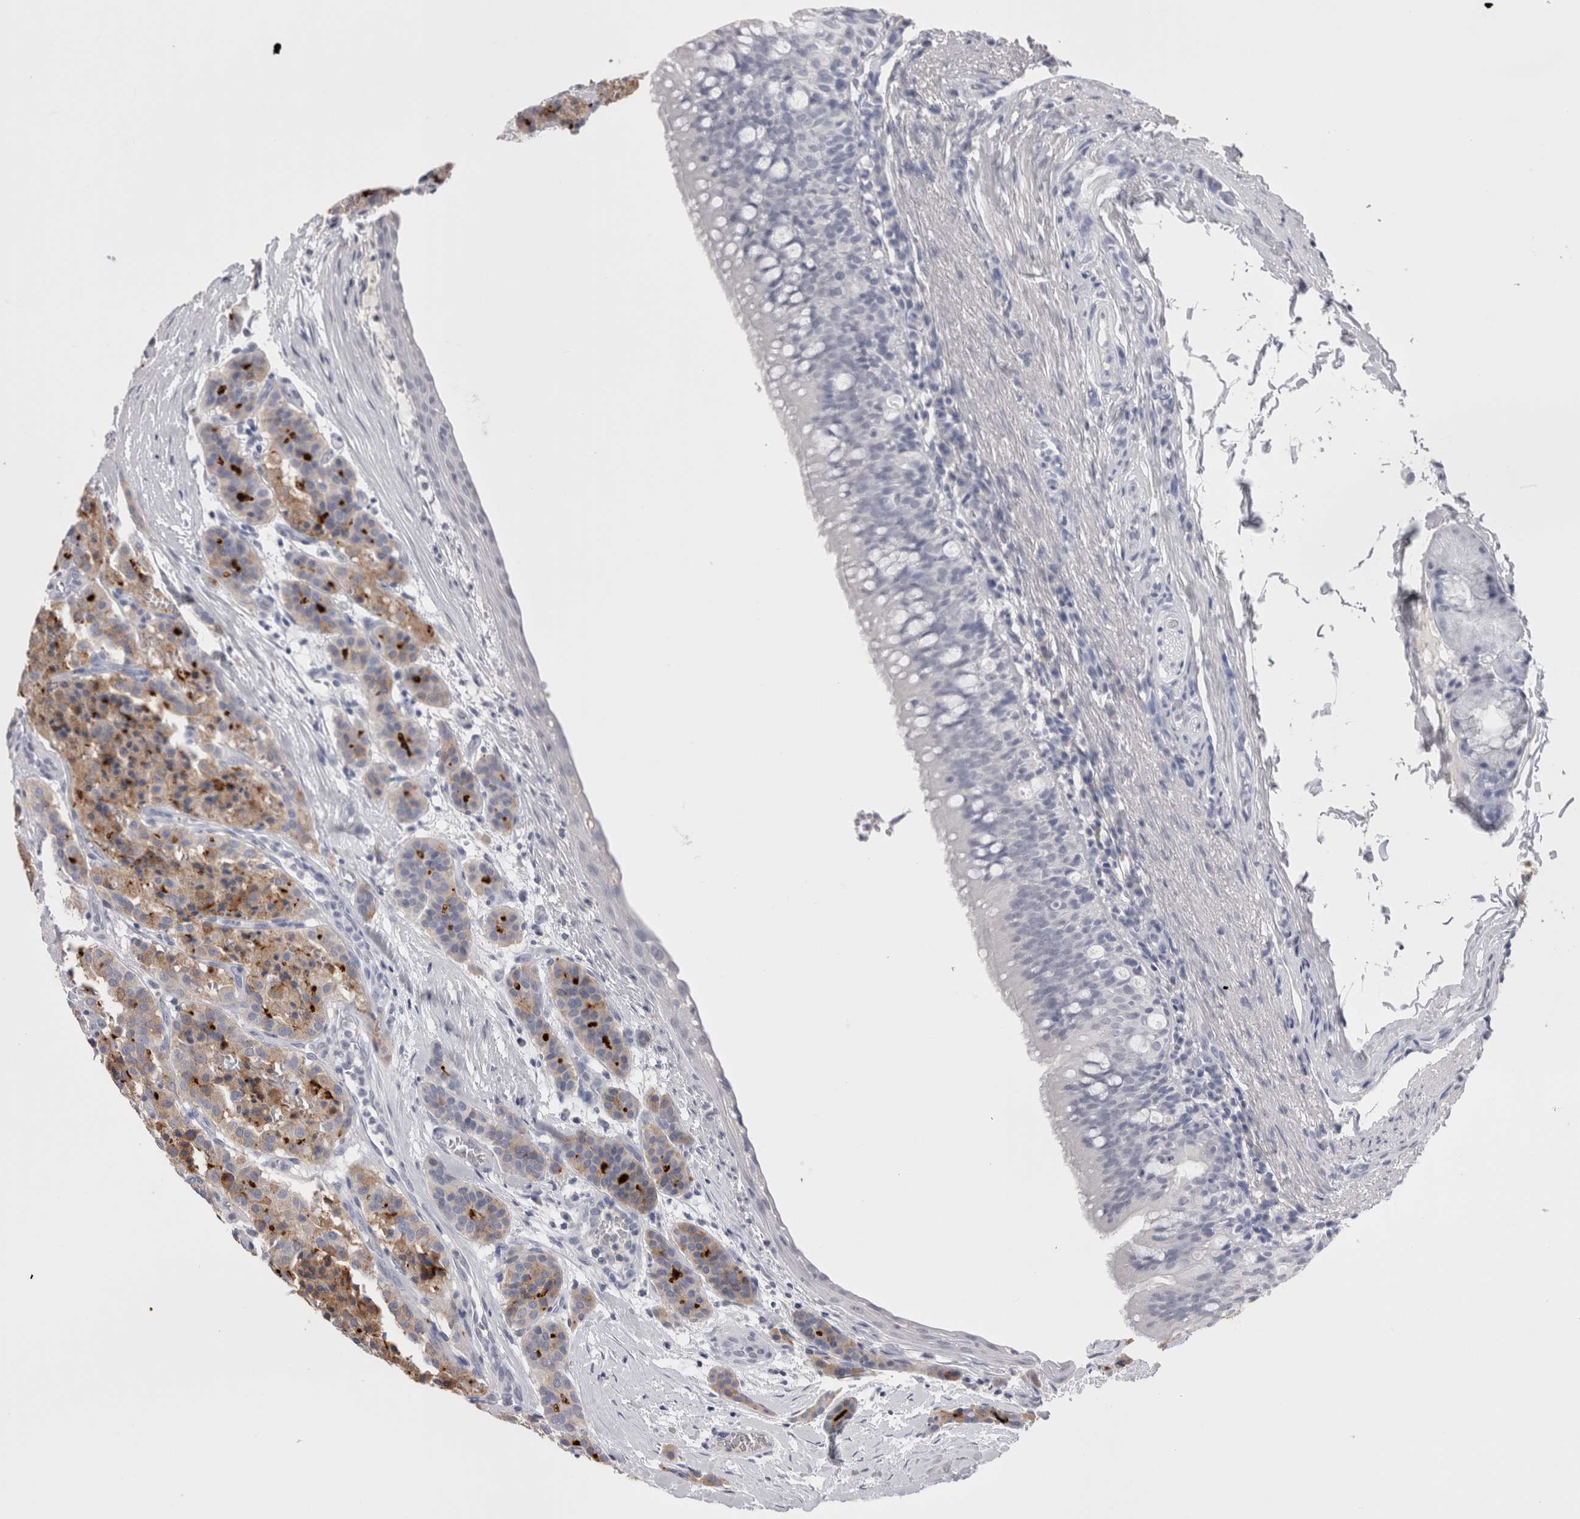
{"staining": {"intensity": "weak", "quantity": ">75%", "location": "cytoplasmic/membranous"}, "tissue": "carcinoid", "cell_type": "Tumor cells", "image_type": "cancer", "snomed": [{"axis": "morphology", "description": "Carcinoid, malignant, NOS"}, {"axis": "topography", "description": "Lung"}], "caption": "Carcinoid (malignant) stained with immunohistochemistry exhibits weak cytoplasmic/membranous expression in about >75% of tumor cells. (DAB = brown stain, brightfield microscopy at high magnification).", "gene": "CDHR5", "patient": {"sex": "male", "age": 30}}